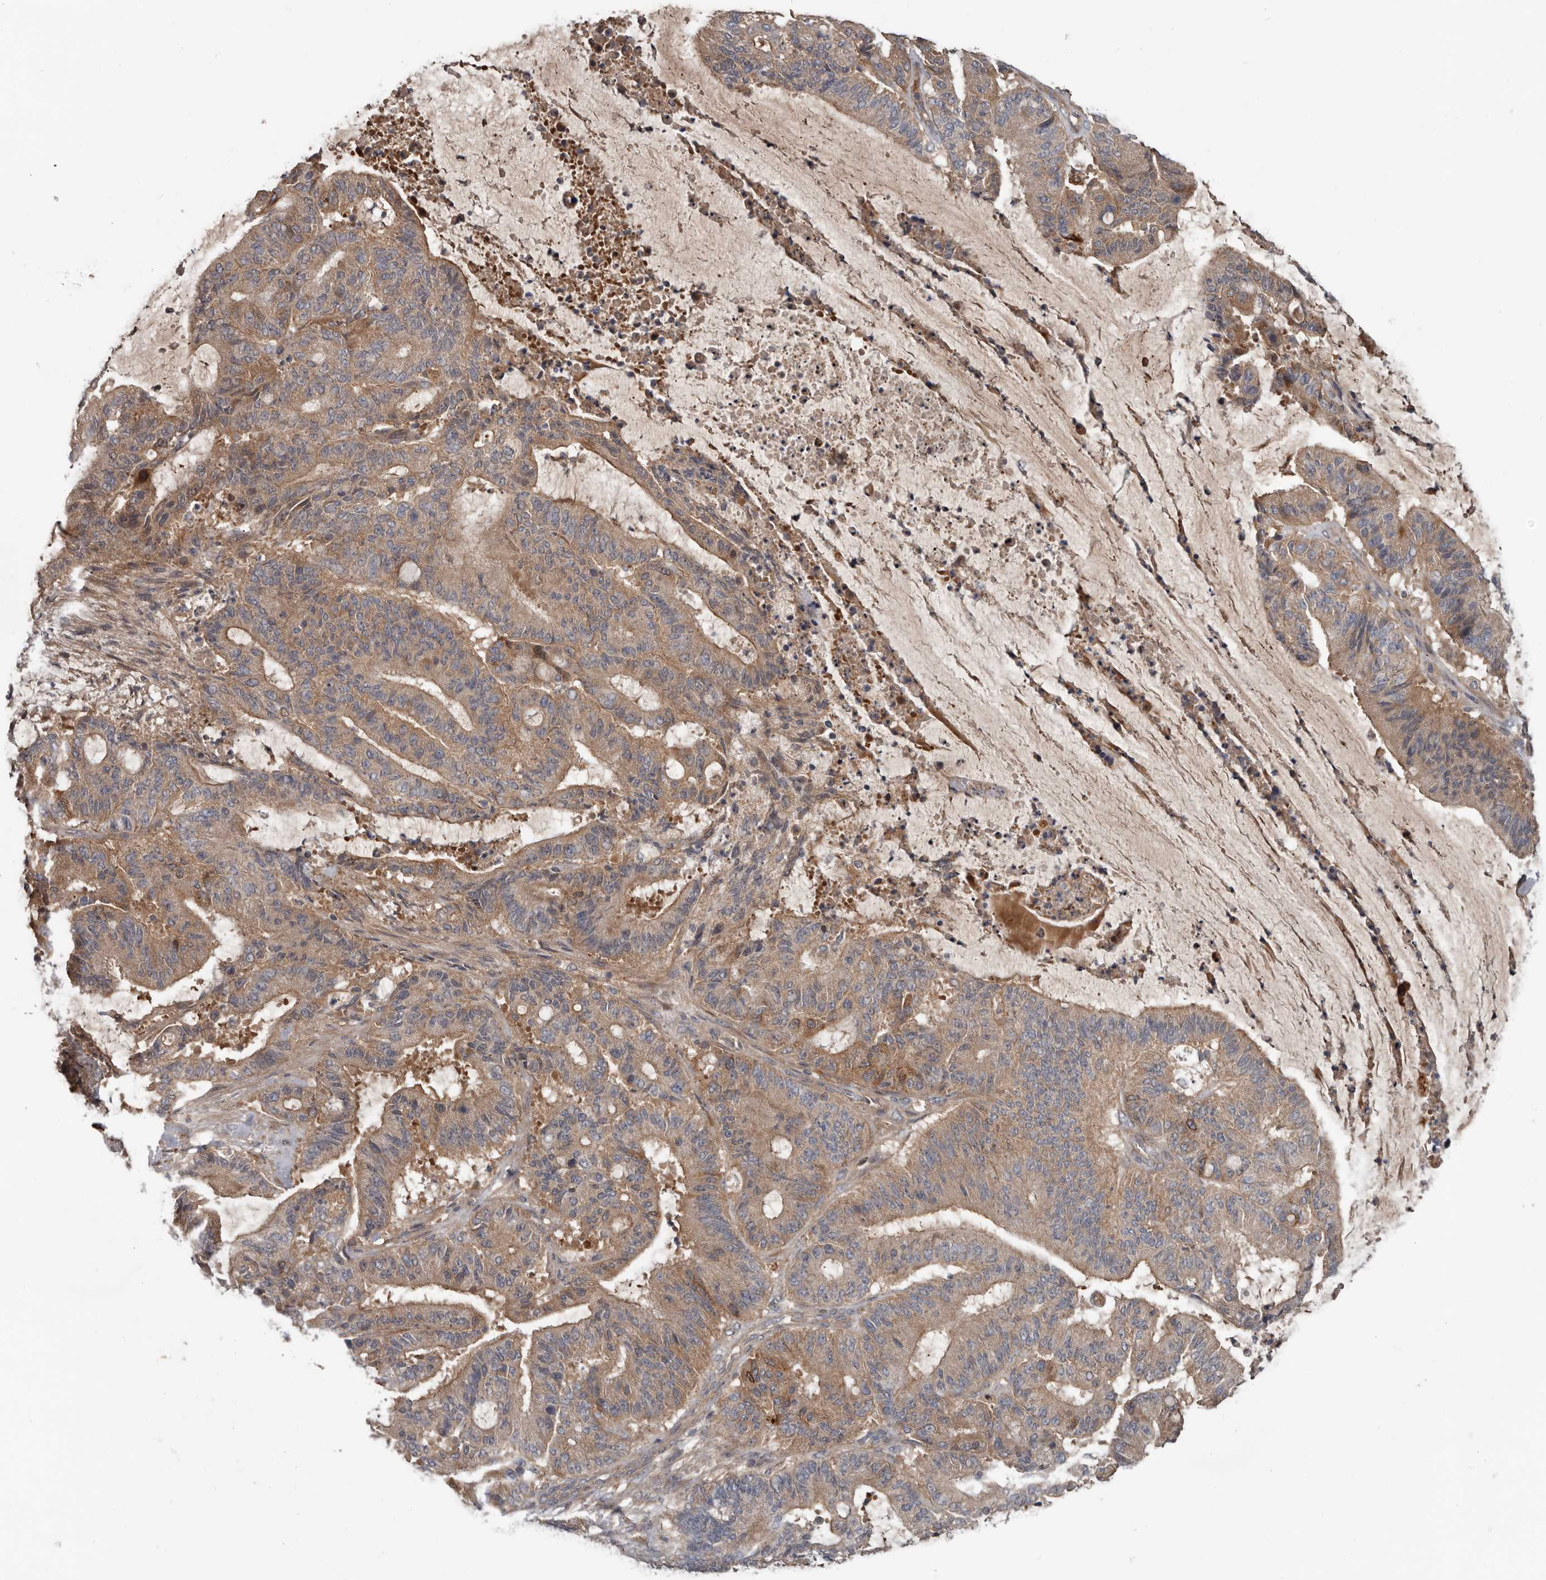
{"staining": {"intensity": "moderate", "quantity": ">75%", "location": "cytoplasmic/membranous"}, "tissue": "liver cancer", "cell_type": "Tumor cells", "image_type": "cancer", "snomed": [{"axis": "morphology", "description": "Normal tissue, NOS"}, {"axis": "morphology", "description": "Cholangiocarcinoma"}, {"axis": "topography", "description": "Liver"}, {"axis": "topography", "description": "Peripheral nerve tissue"}], "caption": "Liver cancer stained with IHC exhibits moderate cytoplasmic/membranous expression in about >75% of tumor cells.", "gene": "DNAJB4", "patient": {"sex": "female", "age": 73}}